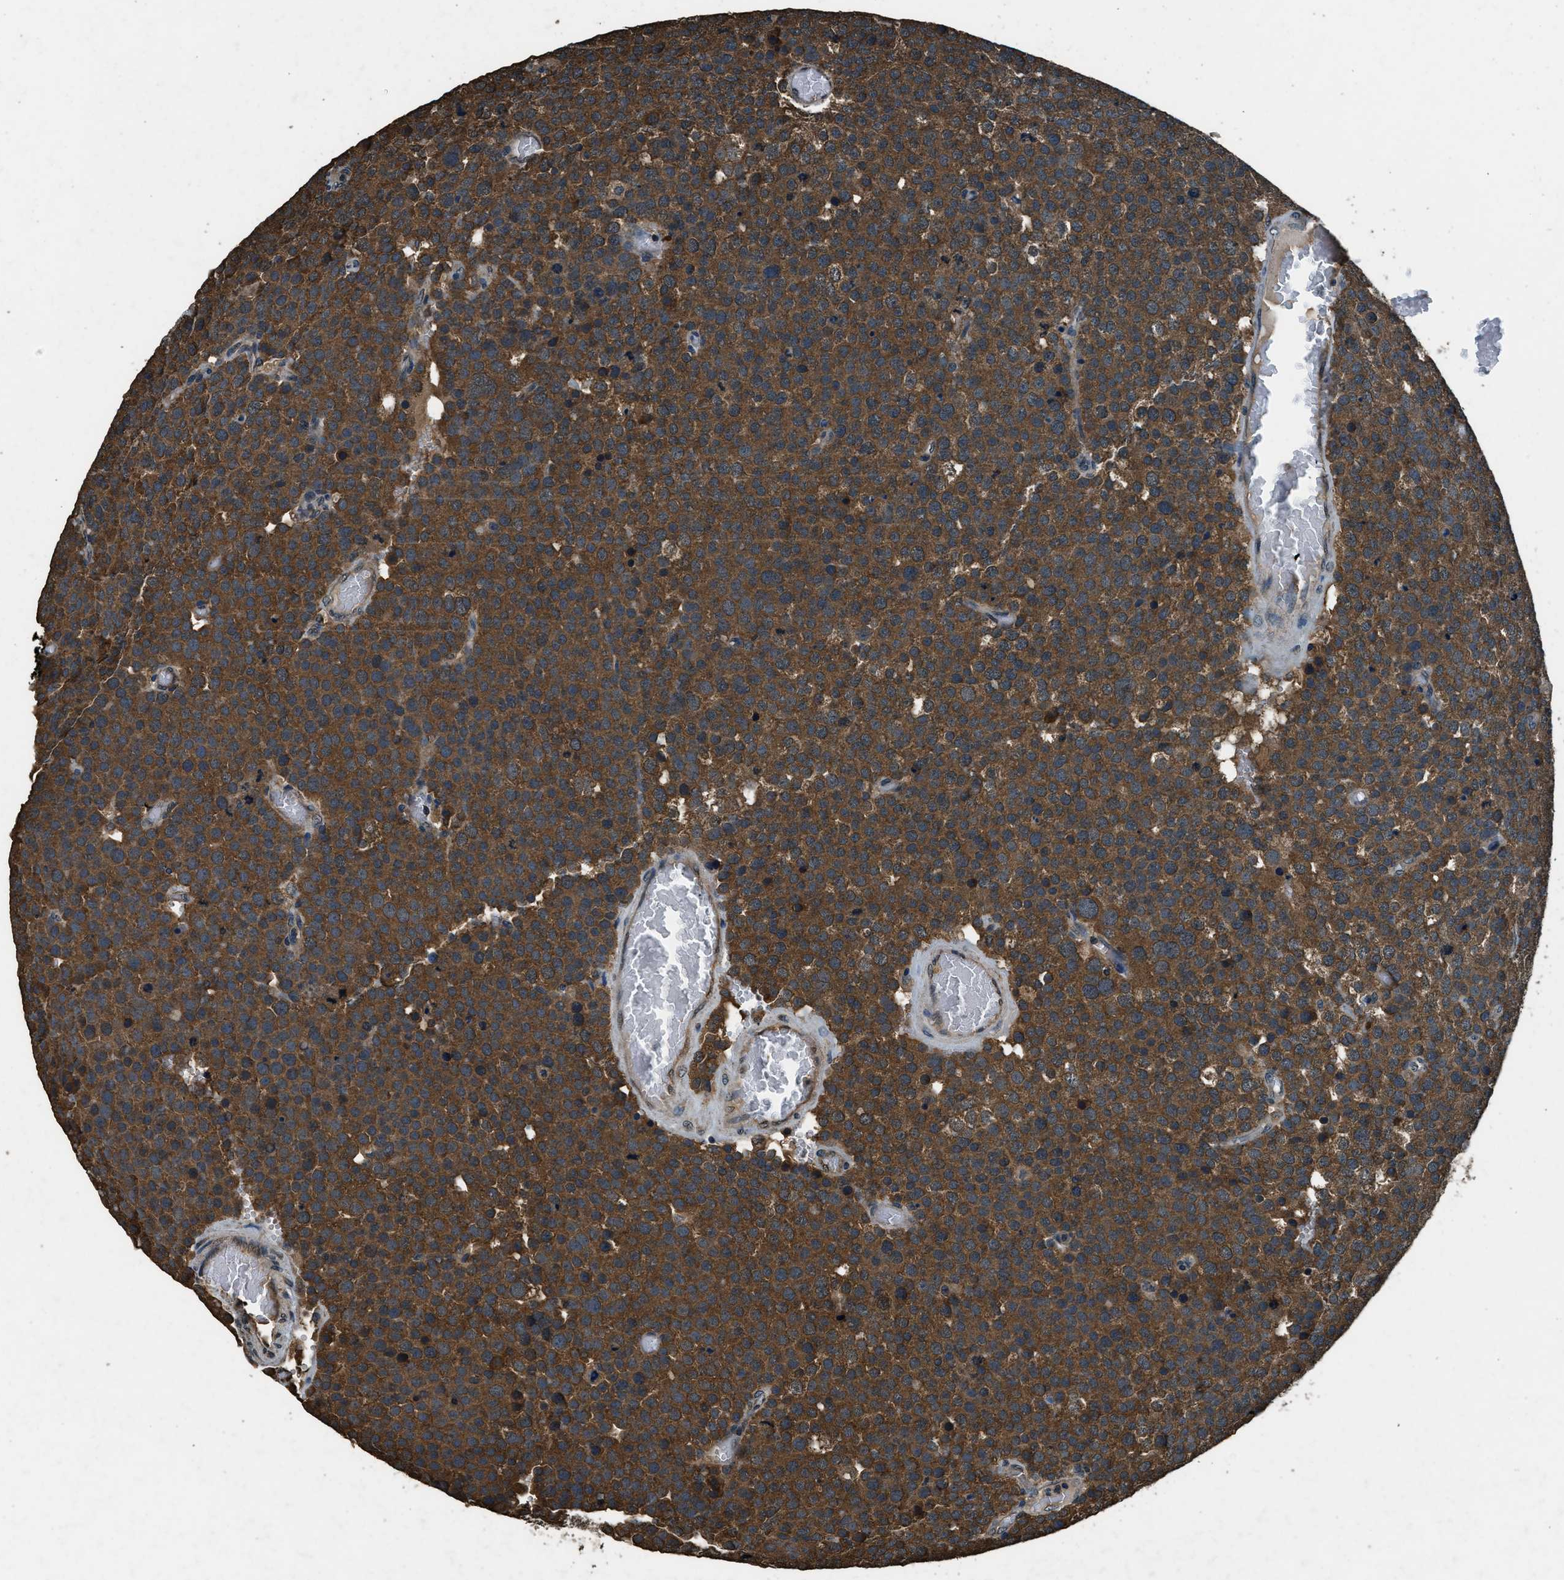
{"staining": {"intensity": "strong", "quantity": ">75%", "location": "cytoplasmic/membranous"}, "tissue": "testis cancer", "cell_type": "Tumor cells", "image_type": "cancer", "snomed": [{"axis": "morphology", "description": "Normal tissue, NOS"}, {"axis": "morphology", "description": "Seminoma, NOS"}, {"axis": "topography", "description": "Testis"}], "caption": "DAB immunohistochemical staining of testis cancer (seminoma) demonstrates strong cytoplasmic/membranous protein positivity in about >75% of tumor cells. The staining was performed using DAB (3,3'-diaminobenzidine), with brown indicating positive protein expression. Nuclei are stained blue with hematoxylin.", "gene": "SALL3", "patient": {"sex": "male", "age": 71}}